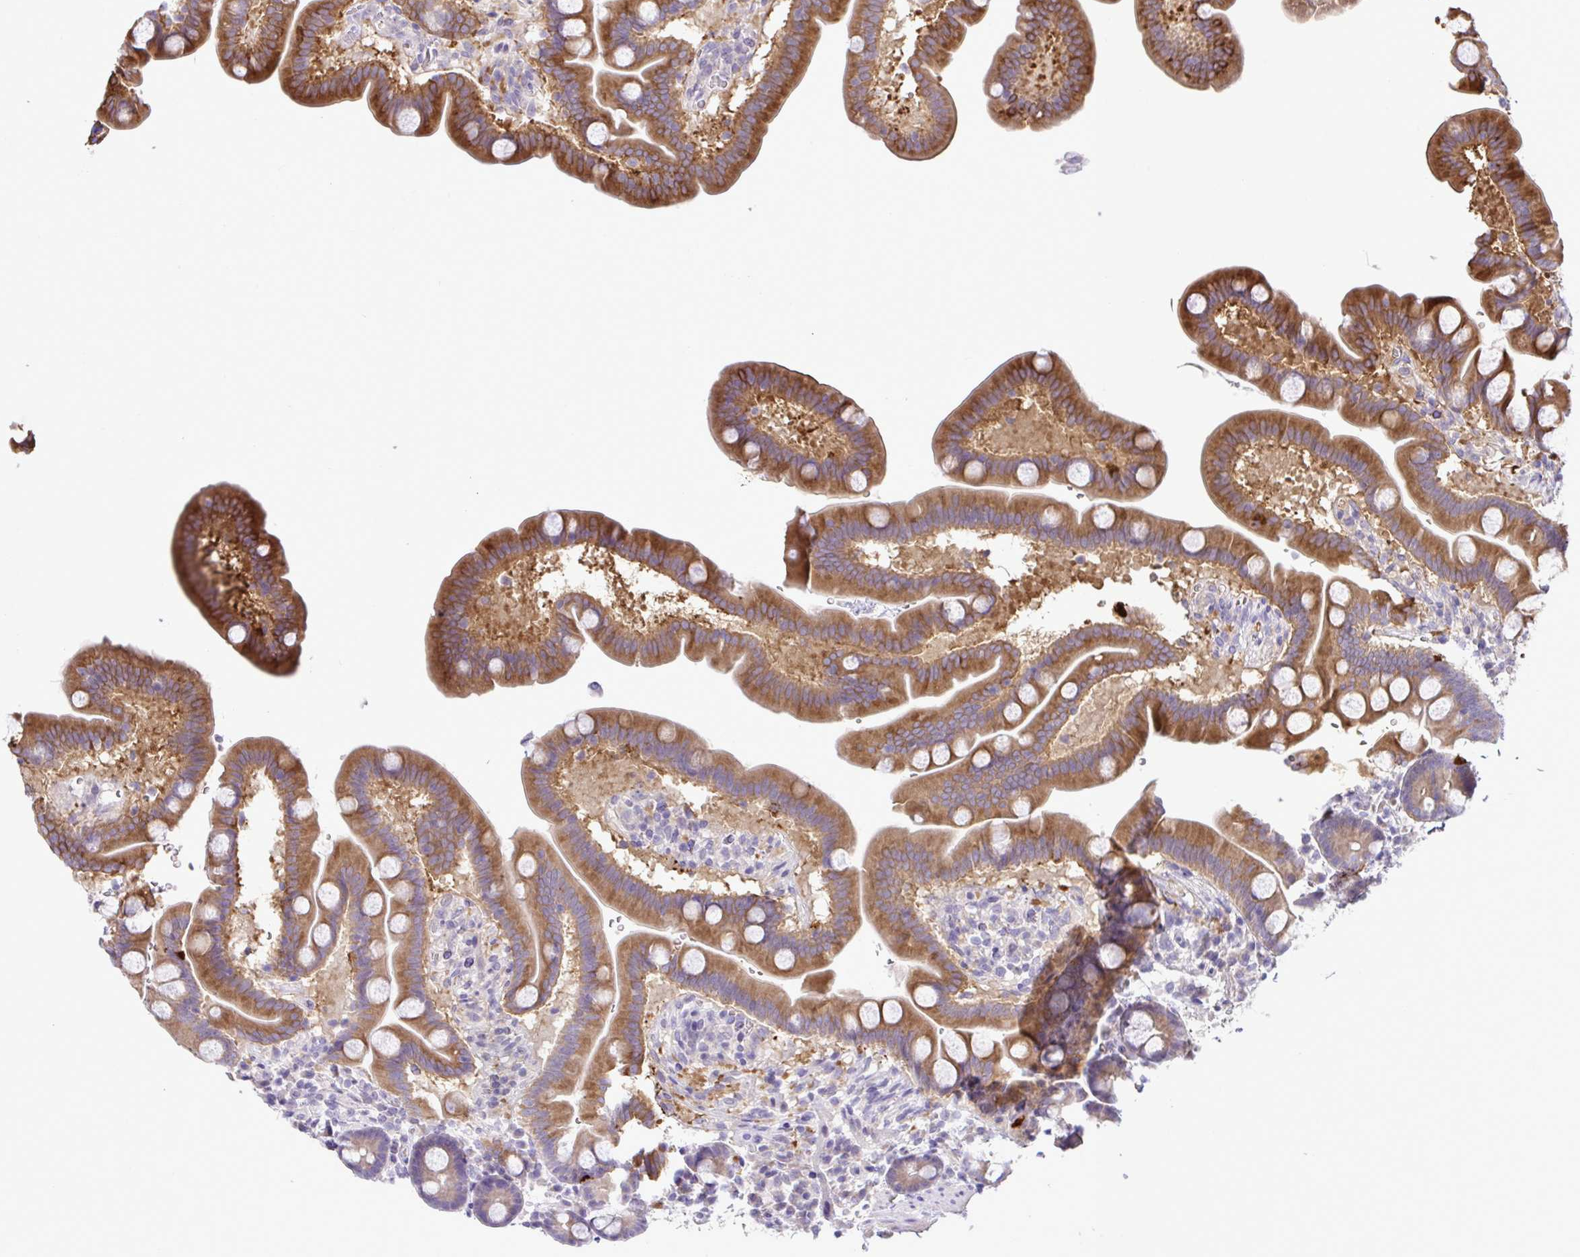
{"staining": {"intensity": "strong", "quantity": "25%-75%", "location": "cytoplasmic/membranous"}, "tissue": "duodenum", "cell_type": "Glandular cells", "image_type": "normal", "snomed": [{"axis": "morphology", "description": "Normal tissue, NOS"}, {"axis": "topography", "description": "Duodenum"}], "caption": "Immunohistochemistry (IHC) (DAB (3,3'-diaminobenzidine)) staining of unremarkable duodenum shows strong cytoplasmic/membranous protein staining in about 25%-75% of glandular cells. The staining is performed using DAB (3,3'-diaminobenzidine) brown chromogen to label protein expression. The nuclei are counter-stained blue using hematoxylin.", "gene": "SYNPO2L", "patient": {"sex": "male", "age": 59}}